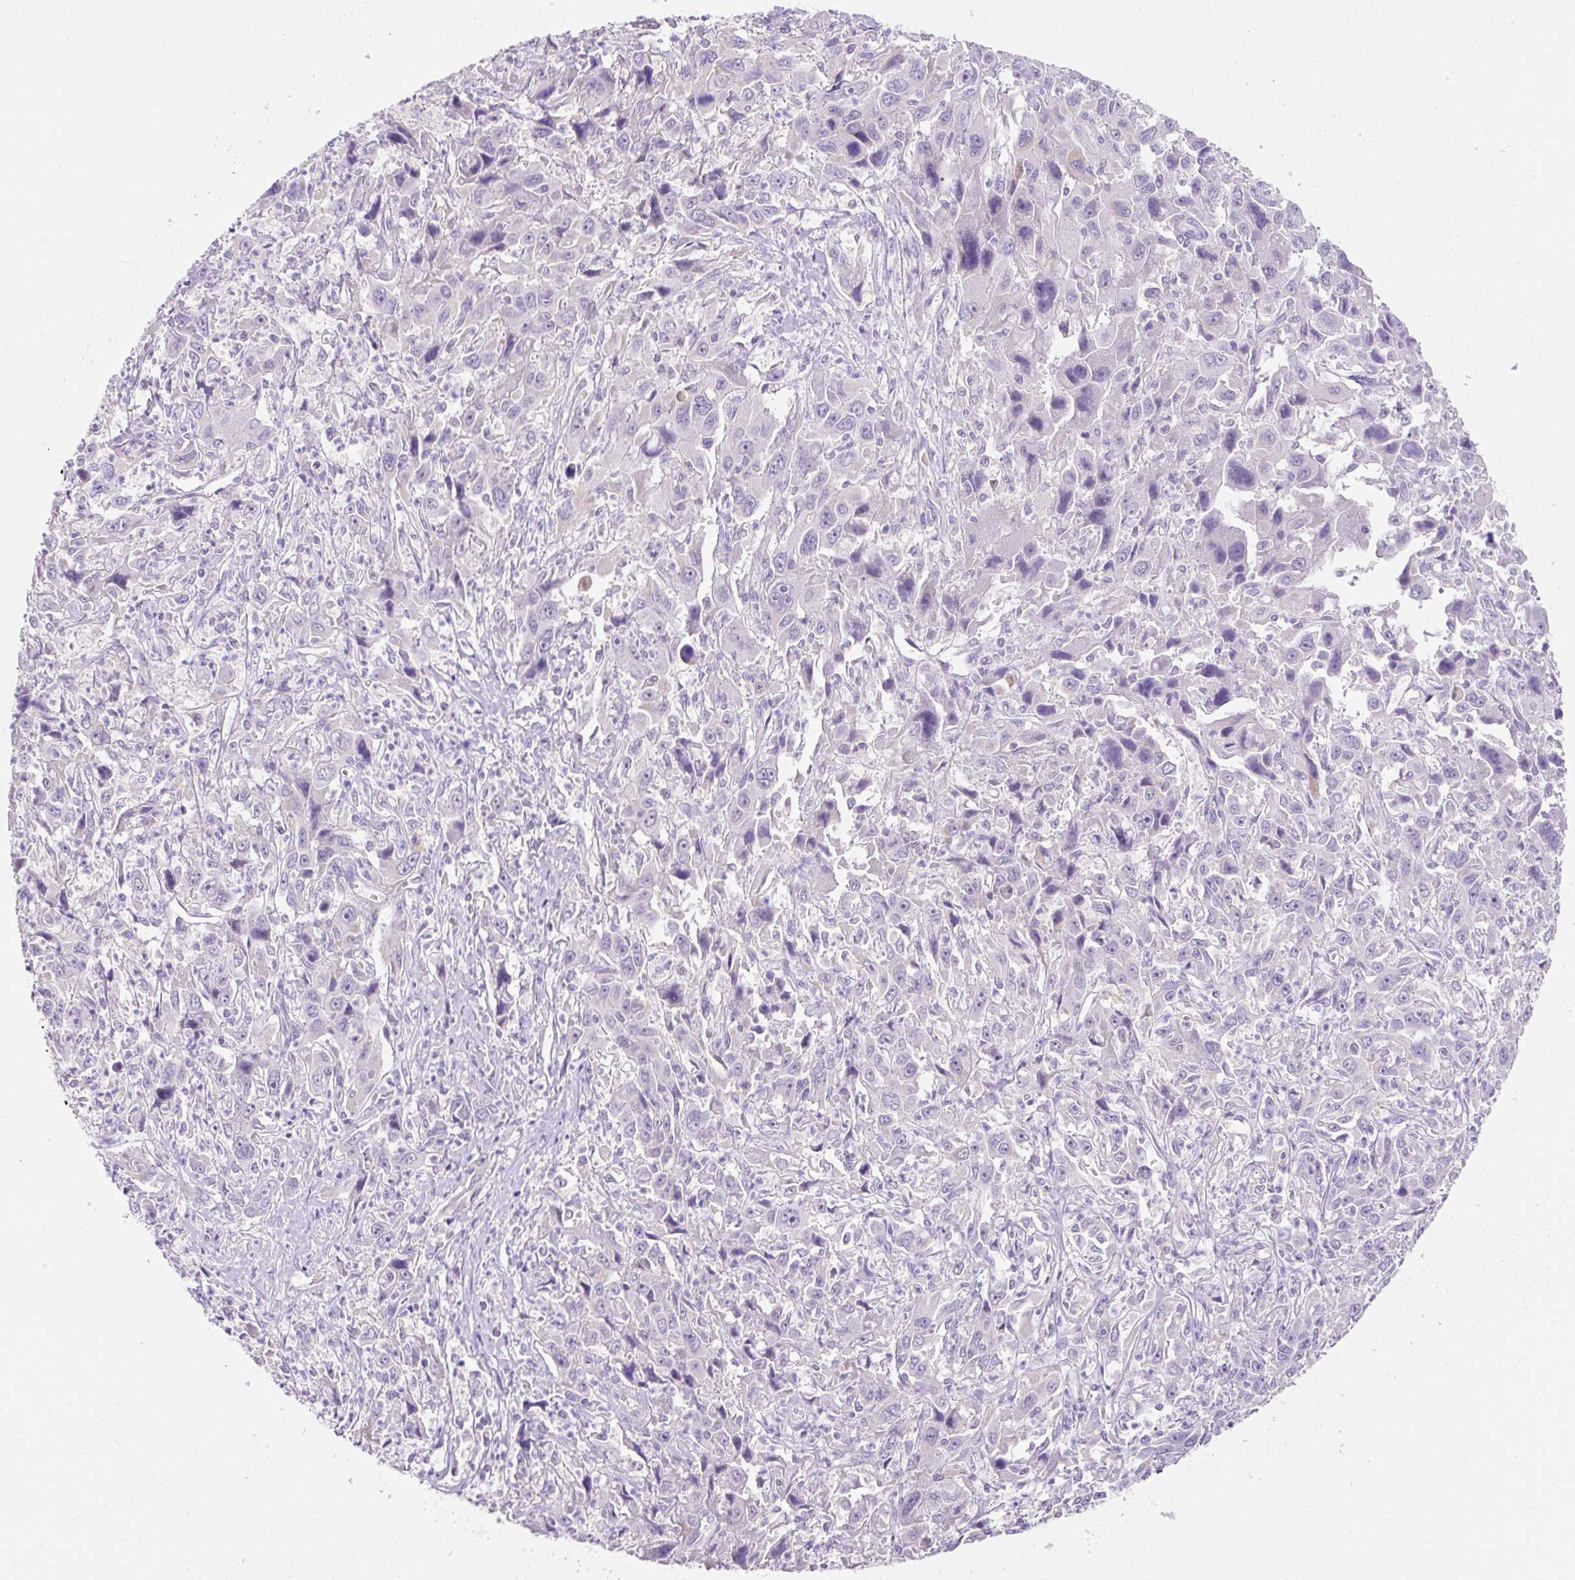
{"staining": {"intensity": "negative", "quantity": "none", "location": "none"}, "tissue": "liver cancer", "cell_type": "Tumor cells", "image_type": "cancer", "snomed": [{"axis": "morphology", "description": "Carcinoma, Hepatocellular, NOS"}, {"axis": "topography", "description": "Liver"}], "caption": "DAB immunohistochemical staining of liver cancer demonstrates no significant positivity in tumor cells.", "gene": "NDST3", "patient": {"sex": "male", "age": 63}}